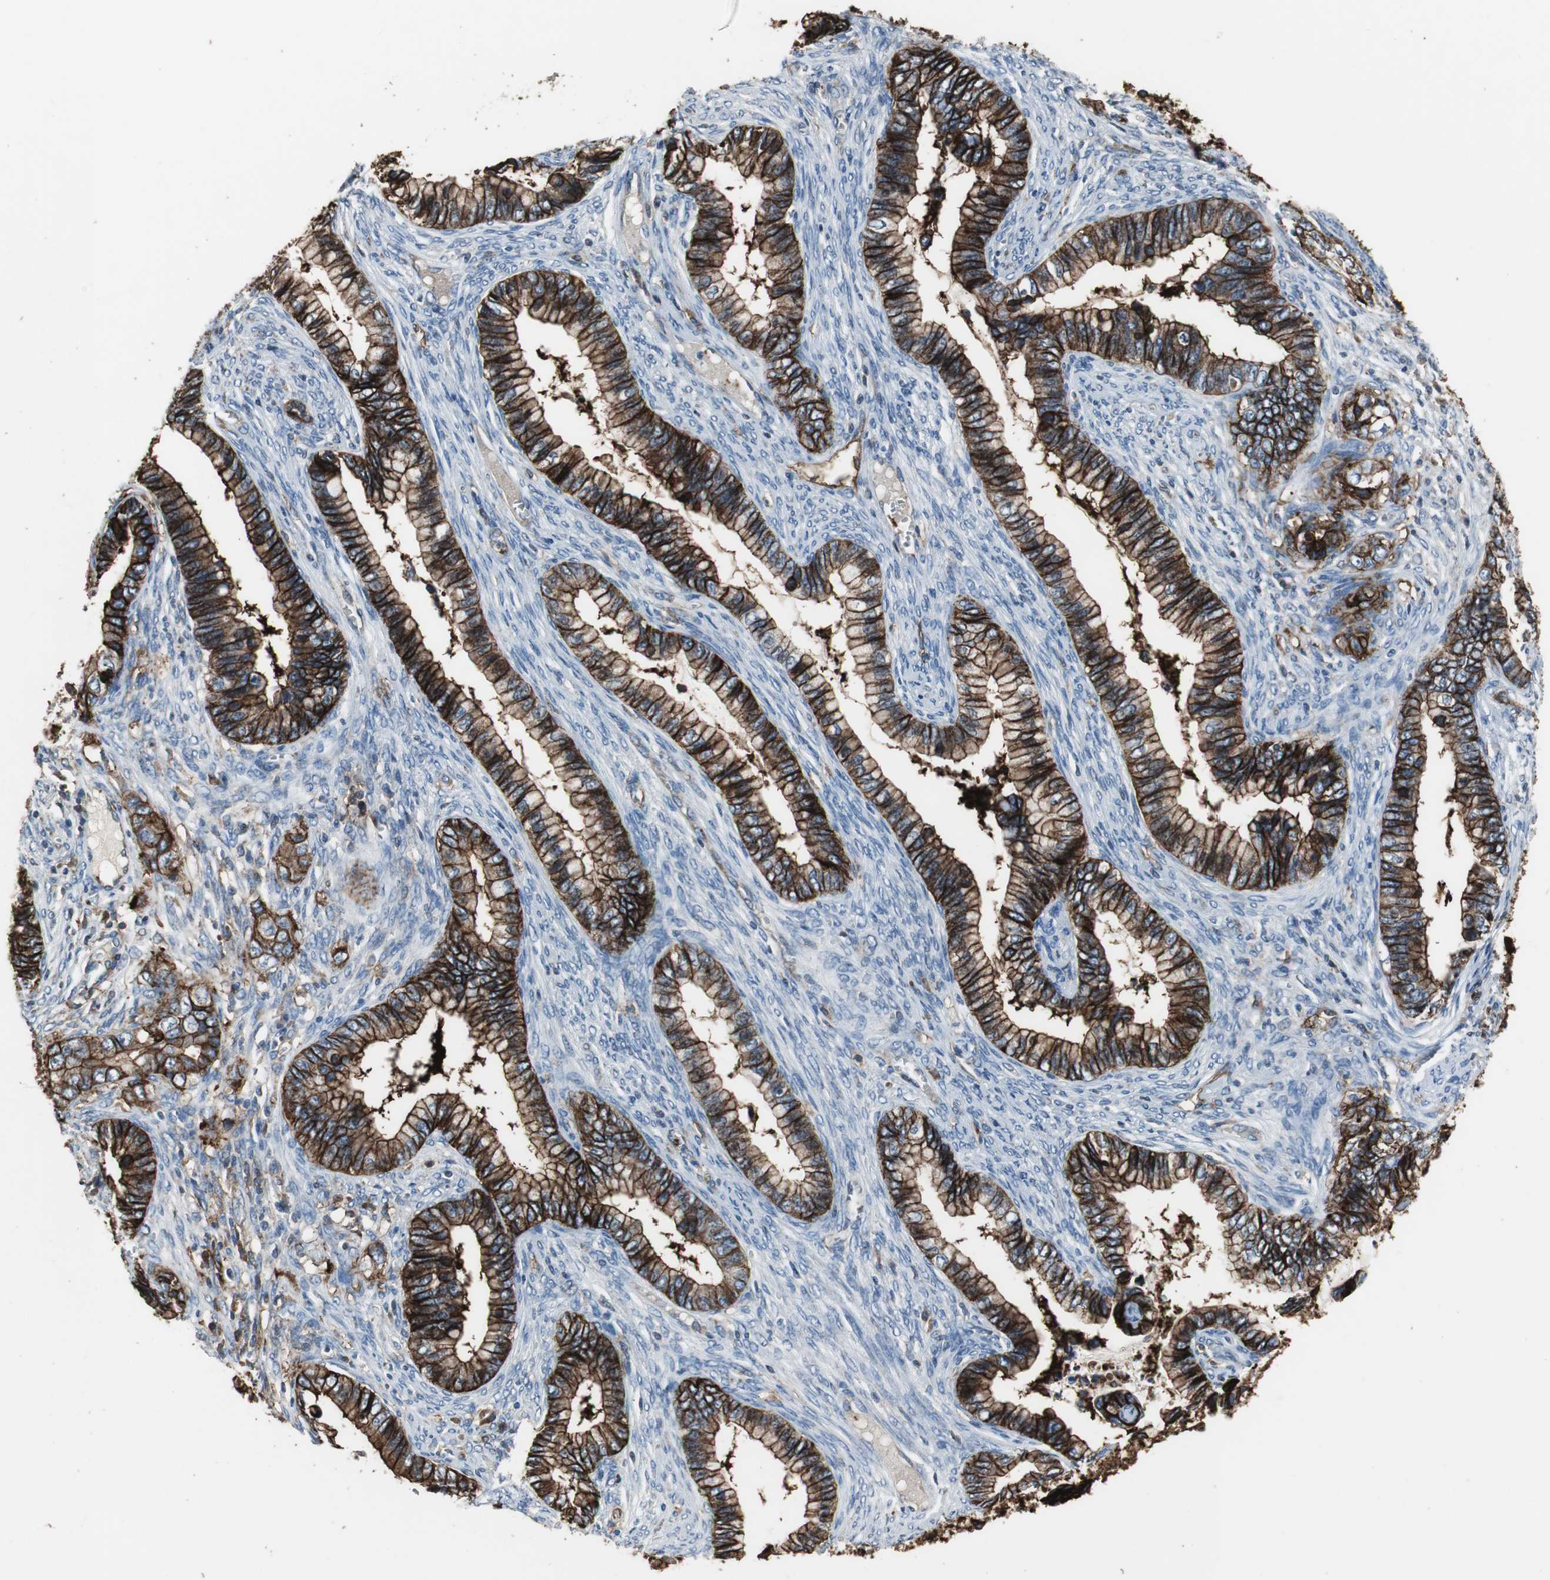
{"staining": {"intensity": "strong", "quantity": ">75%", "location": "cytoplasmic/membranous"}, "tissue": "cervical cancer", "cell_type": "Tumor cells", "image_type": "cancer", "snomed": [{"axis": "morphology", "description": "Adenocarcinoma, NOS"}, {"axis": "topography", "description": "Cervix"}], "caption": "This is a photomicrograph of immunohistochemistry (IHC) staining of cervical cancer (adenocarcinoma), which shows strong positivity in the cytoplasmic/membranous of tumor cells.", "gene": "F11R", "patient": {"sex": "female", "age": 44}}